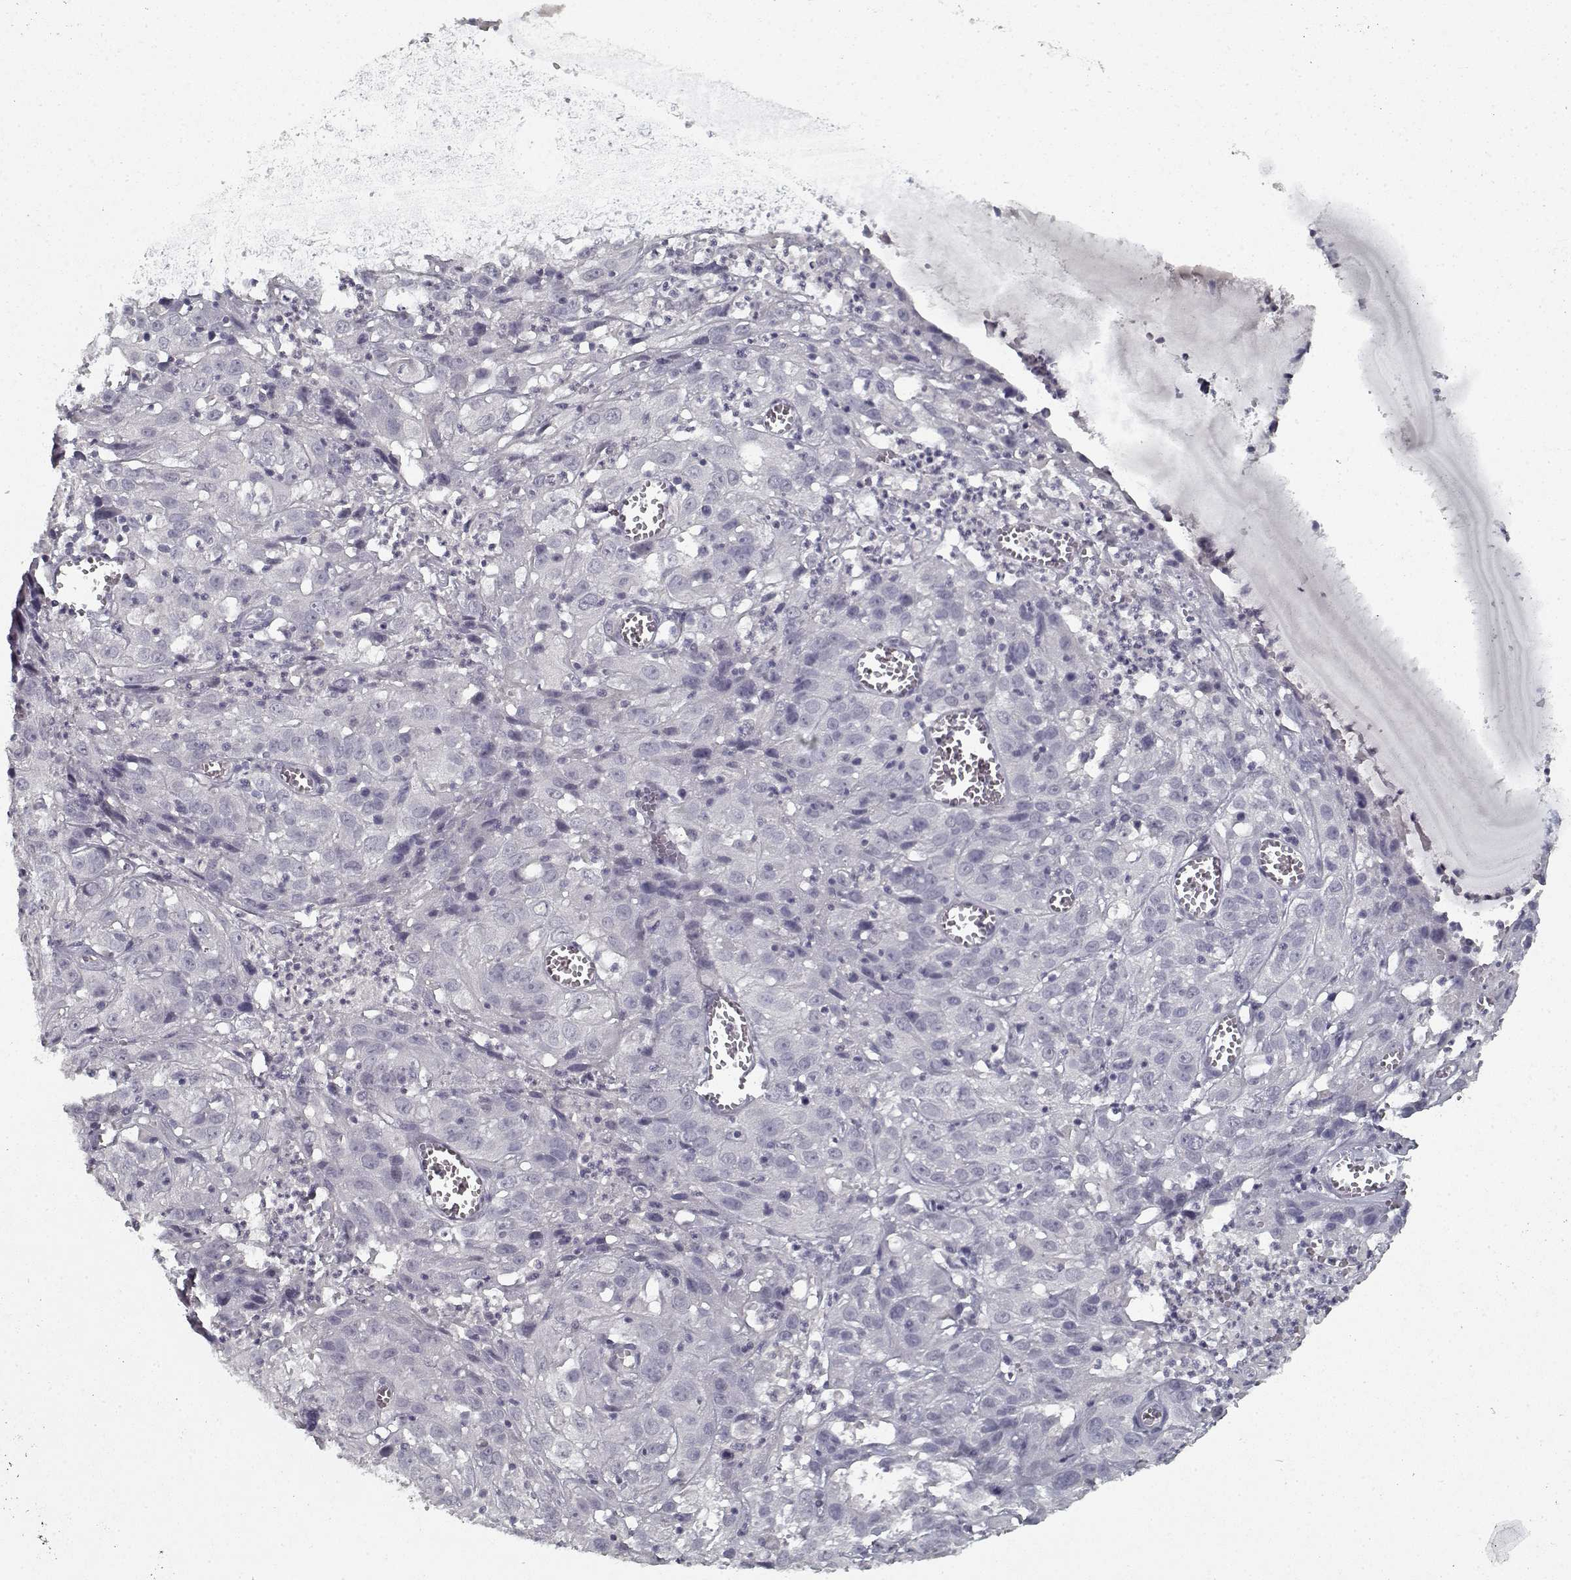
{"staining": {"intensity": "negative", "quantity": "none", "location": "none"}, "tissue": "cervical cancer", "cell_type": "Tumor cells", "image_type": "cancer", "snomed": [{"axis": "morphology", "description": "Squamous cell carcinoma, NOS"}, {"axis": "topography", "description": "Cervix"}], "caption": "Immunohistochemistry (IHC) of human cervical squamous cell carcinoma demonstrates no positivity in tumor cells.", "gene": "GAD2", "patient": {"sex": "female", "age": 32}}